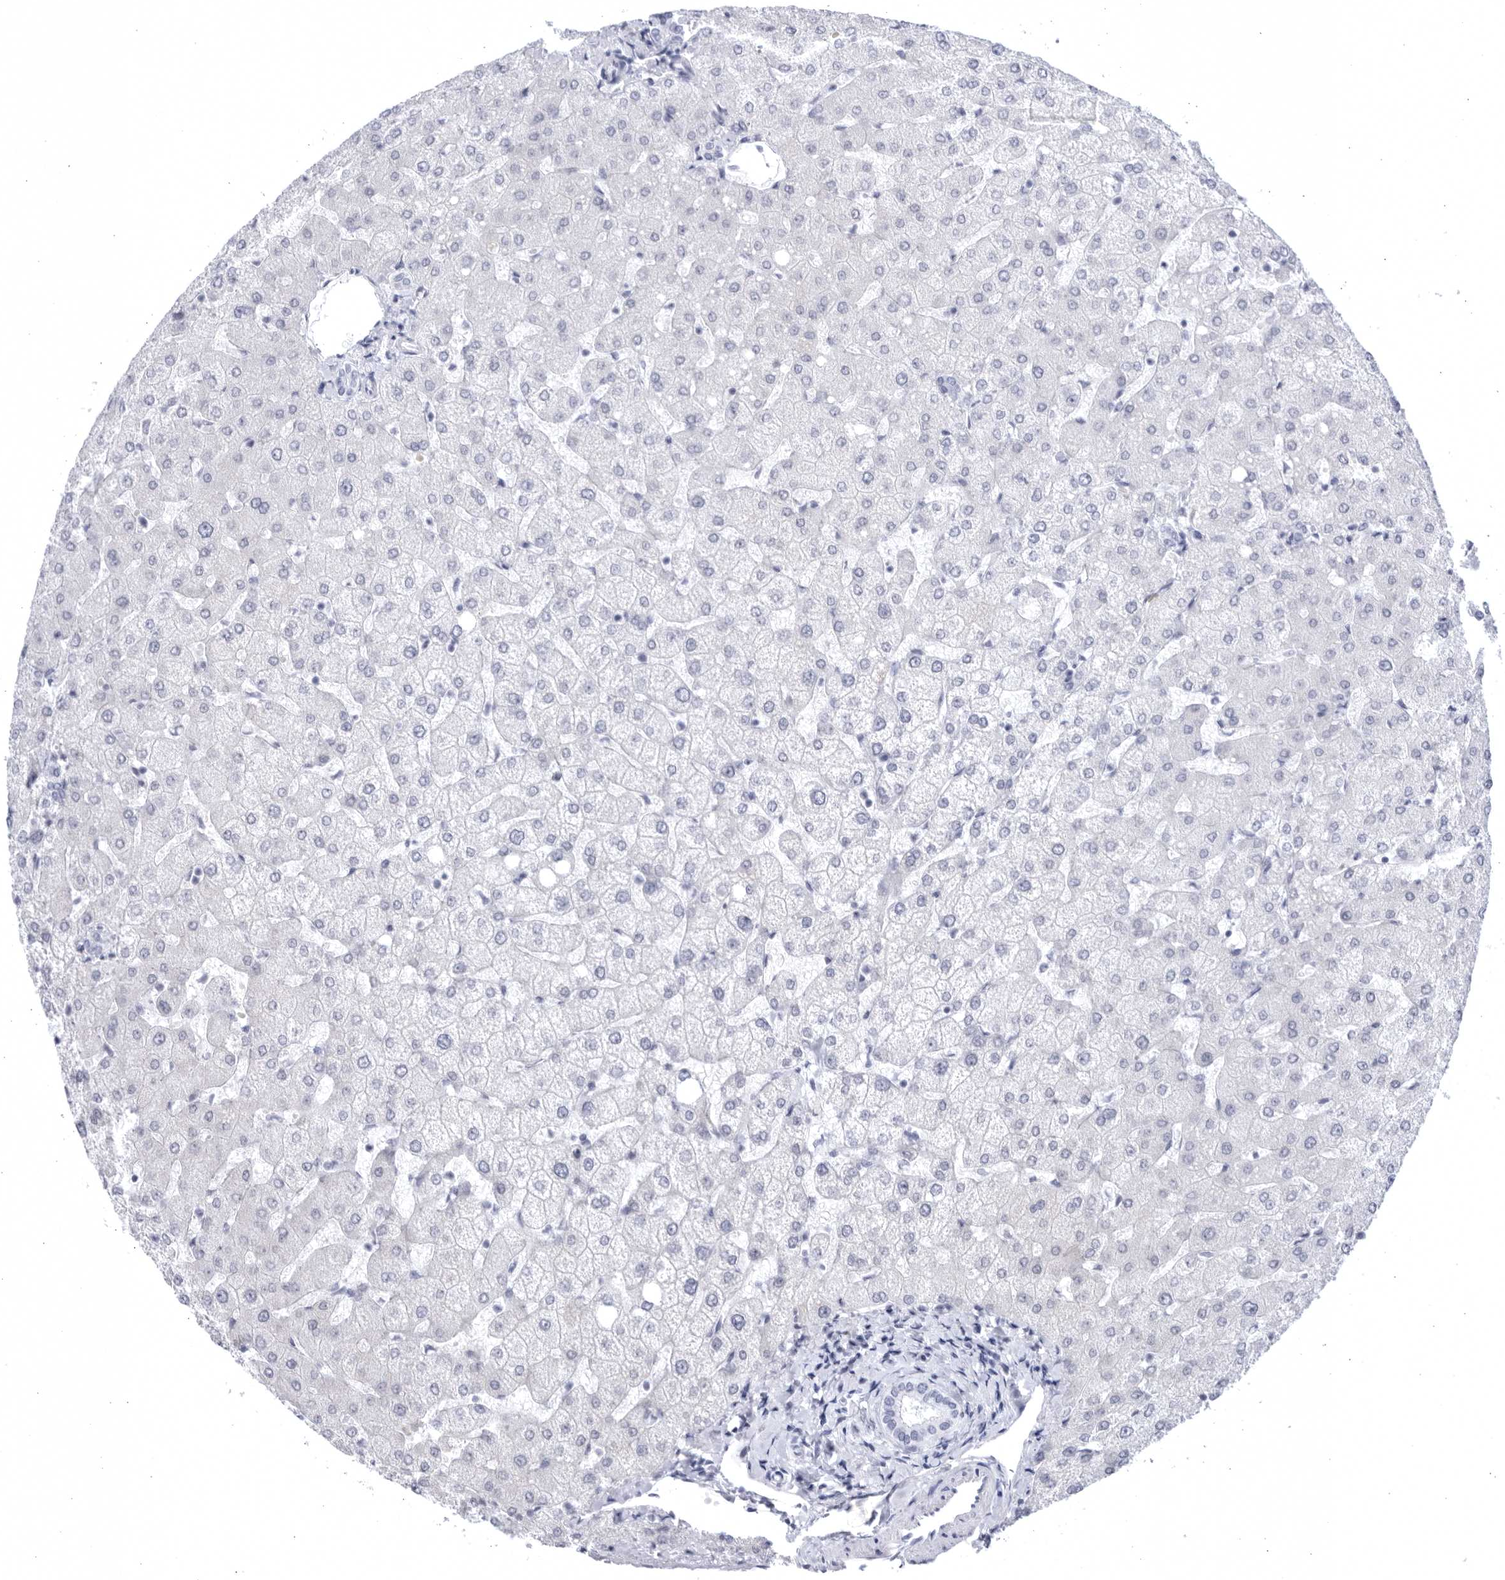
{"staining": {"intensity": "negative", "quantity": "none", "location": "none"}, "tissue": "liver", "cell_type": "Cholangiocytes", "image_type": "normal", "snomed": [{"axis": "morphology", "description": "Normal tissue, NOS"}, {"axis": "topography", "description": "Liver"}], "caption": "Histopathology image shows no significant protein staining in cholangiocytes of benign liver.", "gene": "CCDC181", "patient": {"sex": "female", "age": 54}}